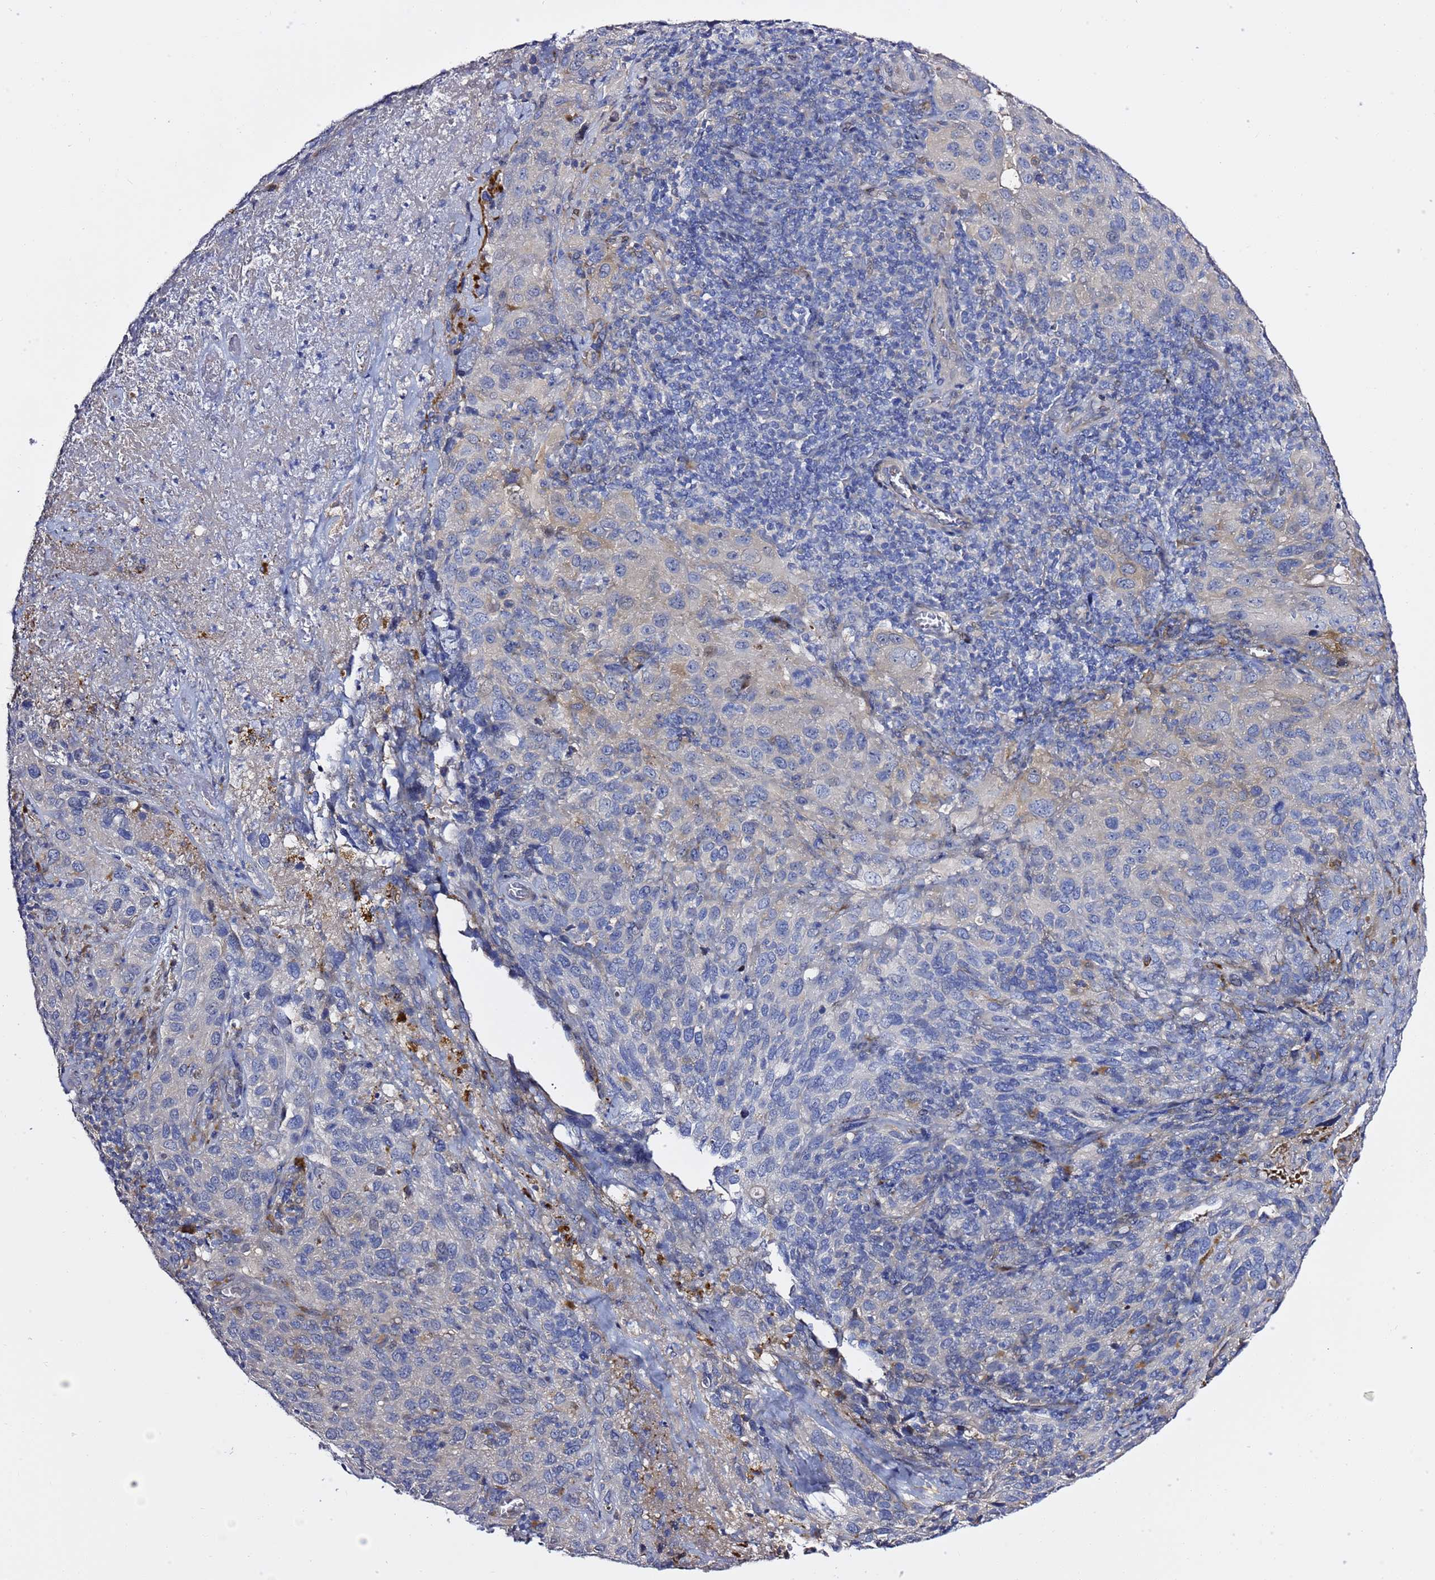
{"staining": {"intensity": "negative", "quantity": "none", "location": "none"}, "tissue": "cervical cancer", "cell_type": "Tumor cells", "image_type": "cancer", "snomed": [{"axis": "morphology", "description": "Squamous cell carcinoma, NOS"}, {"axis": "topography", "description": "Cervix"}], "caption": "IHC image of neoplastic tissue: human cervical cancer (squamous cell carcinoma) stained with DAB exhibits no significant protein staining in tumor cells.", "gene": "NAT2", "patient": {"sex": "female", "age": 51}}